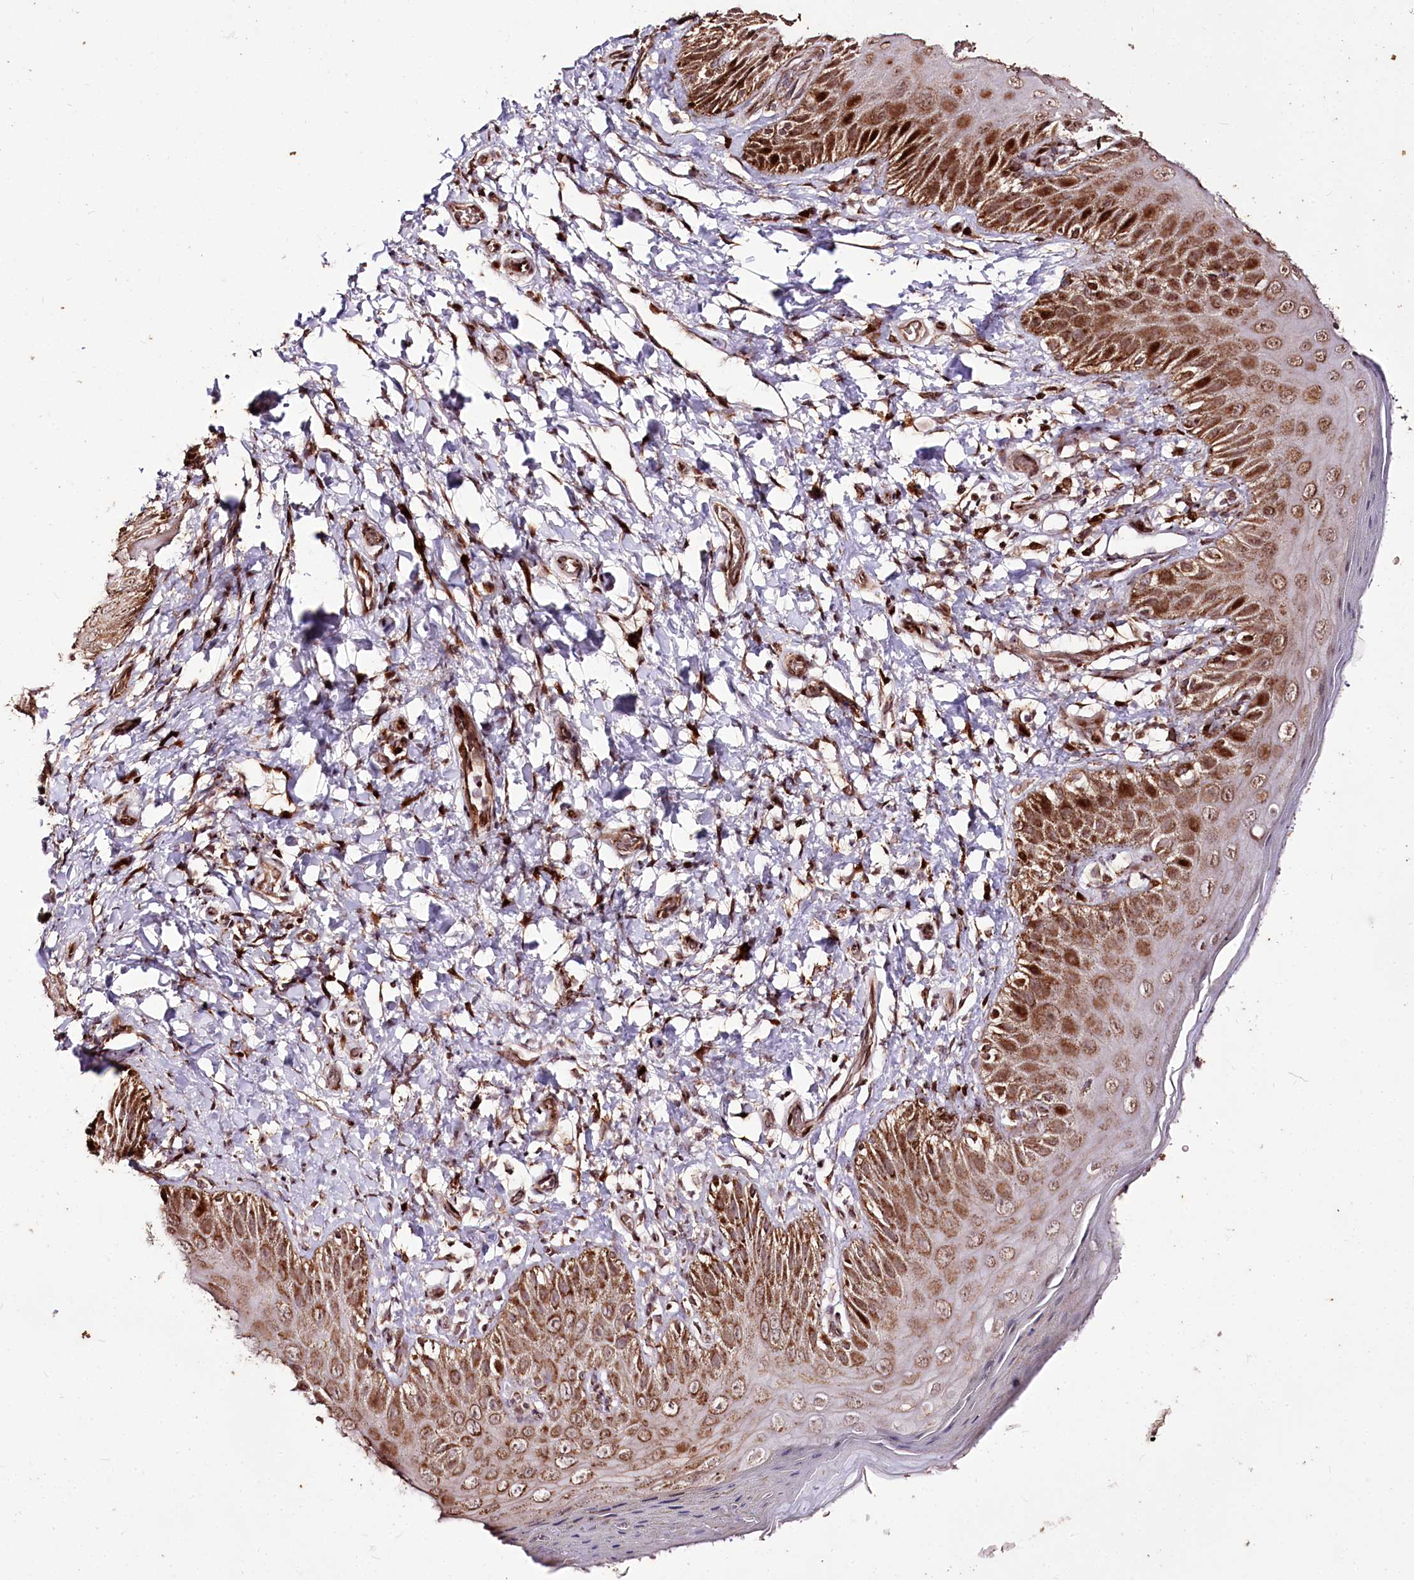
{"staining": {"intensity": "moderate", "quantity": ">75%", "location": "cytoplasmic/membranous,nuclear"}, "tissue": "skin", "cell_type": "Epidermal cells", "image_type": "normal", "snomed": [{"axis": "morphology", "description": "Normal tissue, NOS"}, {"axis": "topography", "description": "Anal"}], "caption": "The photomicrograph exhibits staining of normal skin, revealing moderate cytoplasmic/membranous,nuclear protein expression (brown color) within epidermal cells. (DAB (3,3'-diaminobenzidine) = brown stain, brightfield microscopy at high magnification).", "gene": "CARD19", "patient": {"sex": "male", "age": 44}}